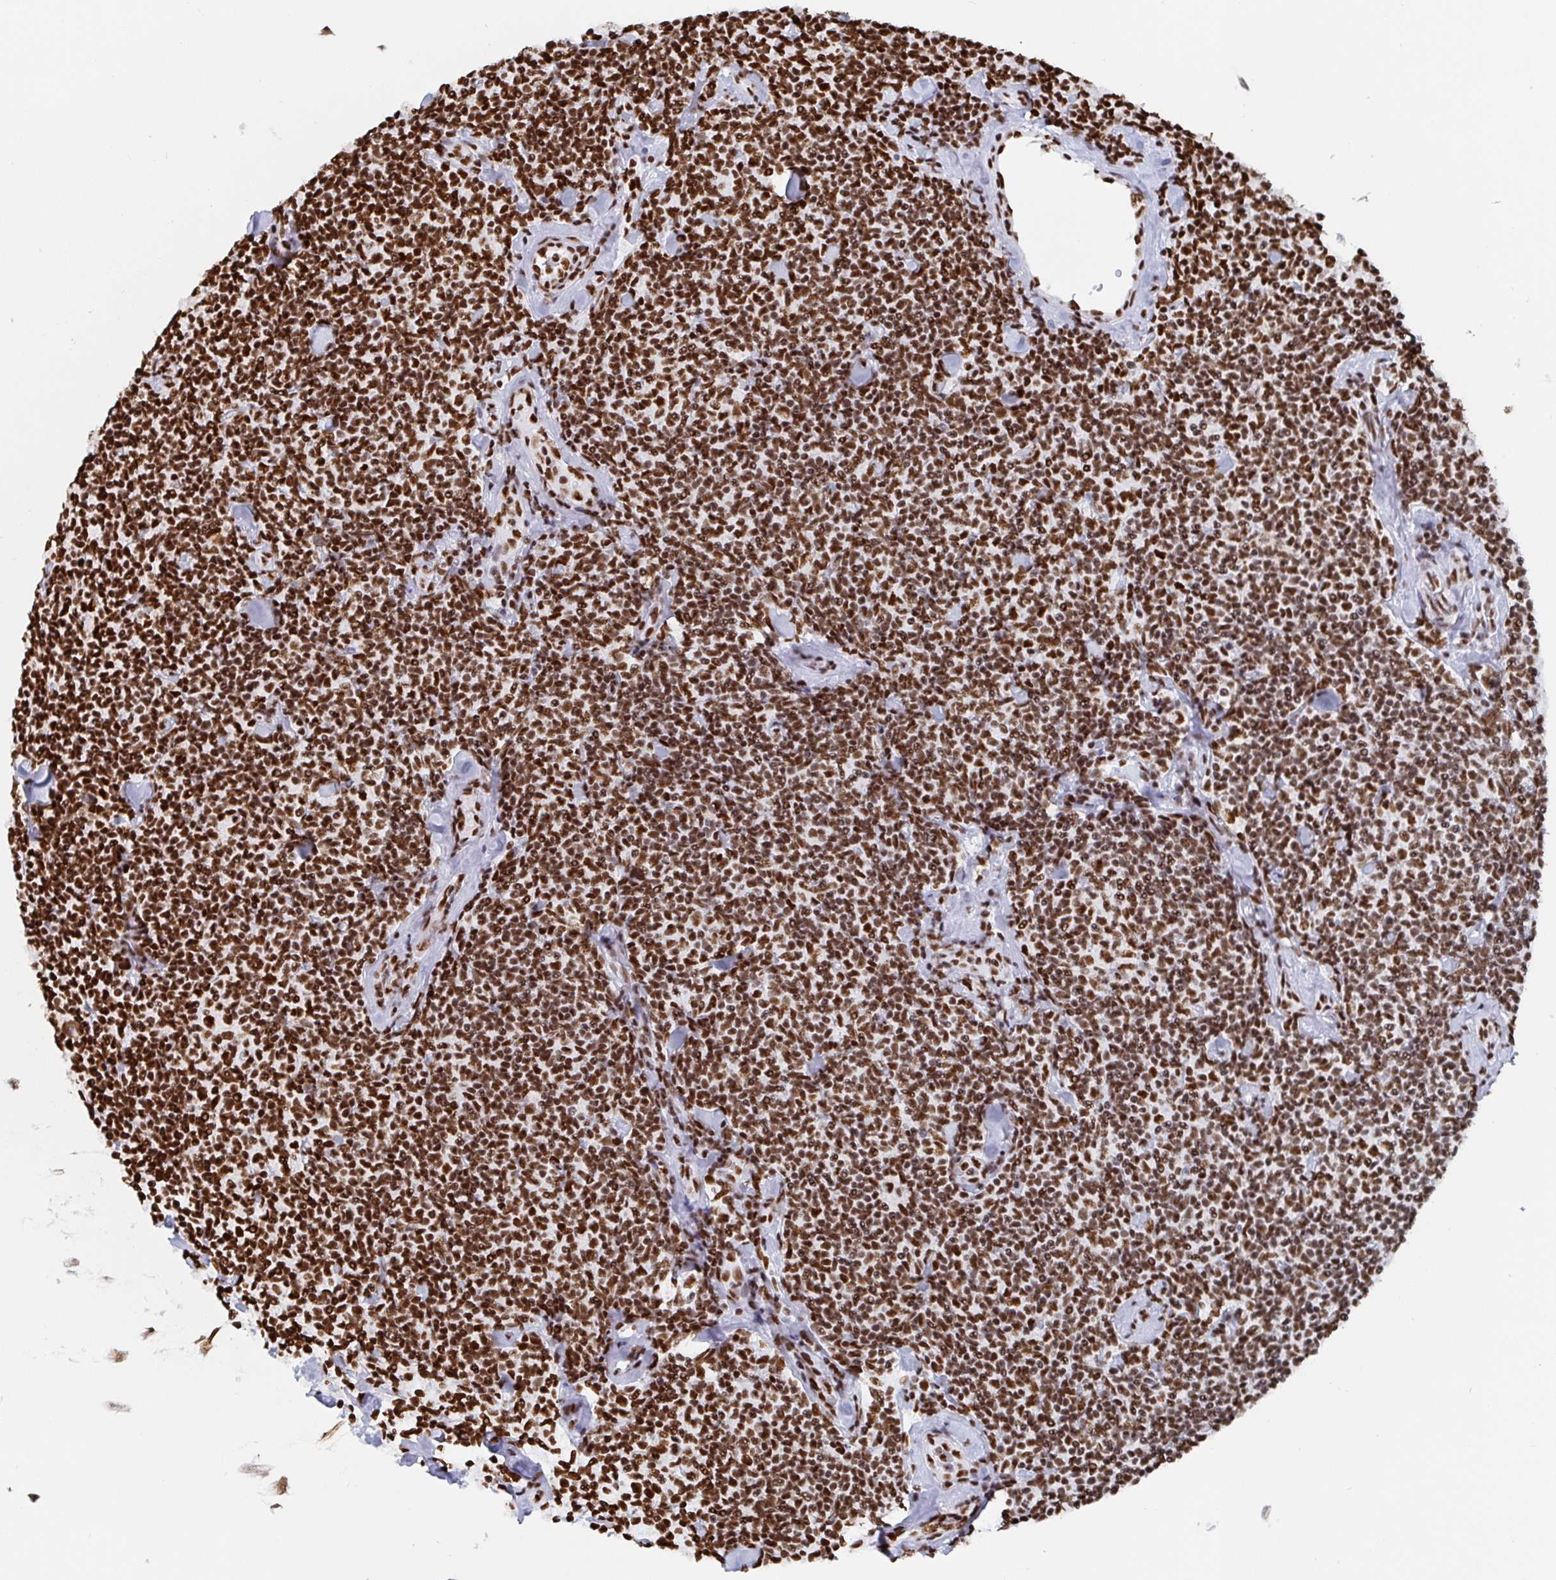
{"staining": {"intensity": "strong", "quantity": ">75%", "location": "nuclear"}, "tissue": "lymphoma", "cell_type": "Tumor cells", "image_type": "cancer", "snomed": [{"axis": "morphology", "description": "Malignant lymphoma, non-Hodgkin's type, Low grade"}, {"axis": "topography", "description": "Lymph node"}], "caption": "Protein expression by IHC displays strong nuclear positivity in approximately >75% of tumor cells in lymphoma. Immunohistochemistry (ihc) stains the protein of interest in brown and the nuclei are stained blue.", "gene": "EWSR1", "patient": {"sex": "female", "age": 56}}